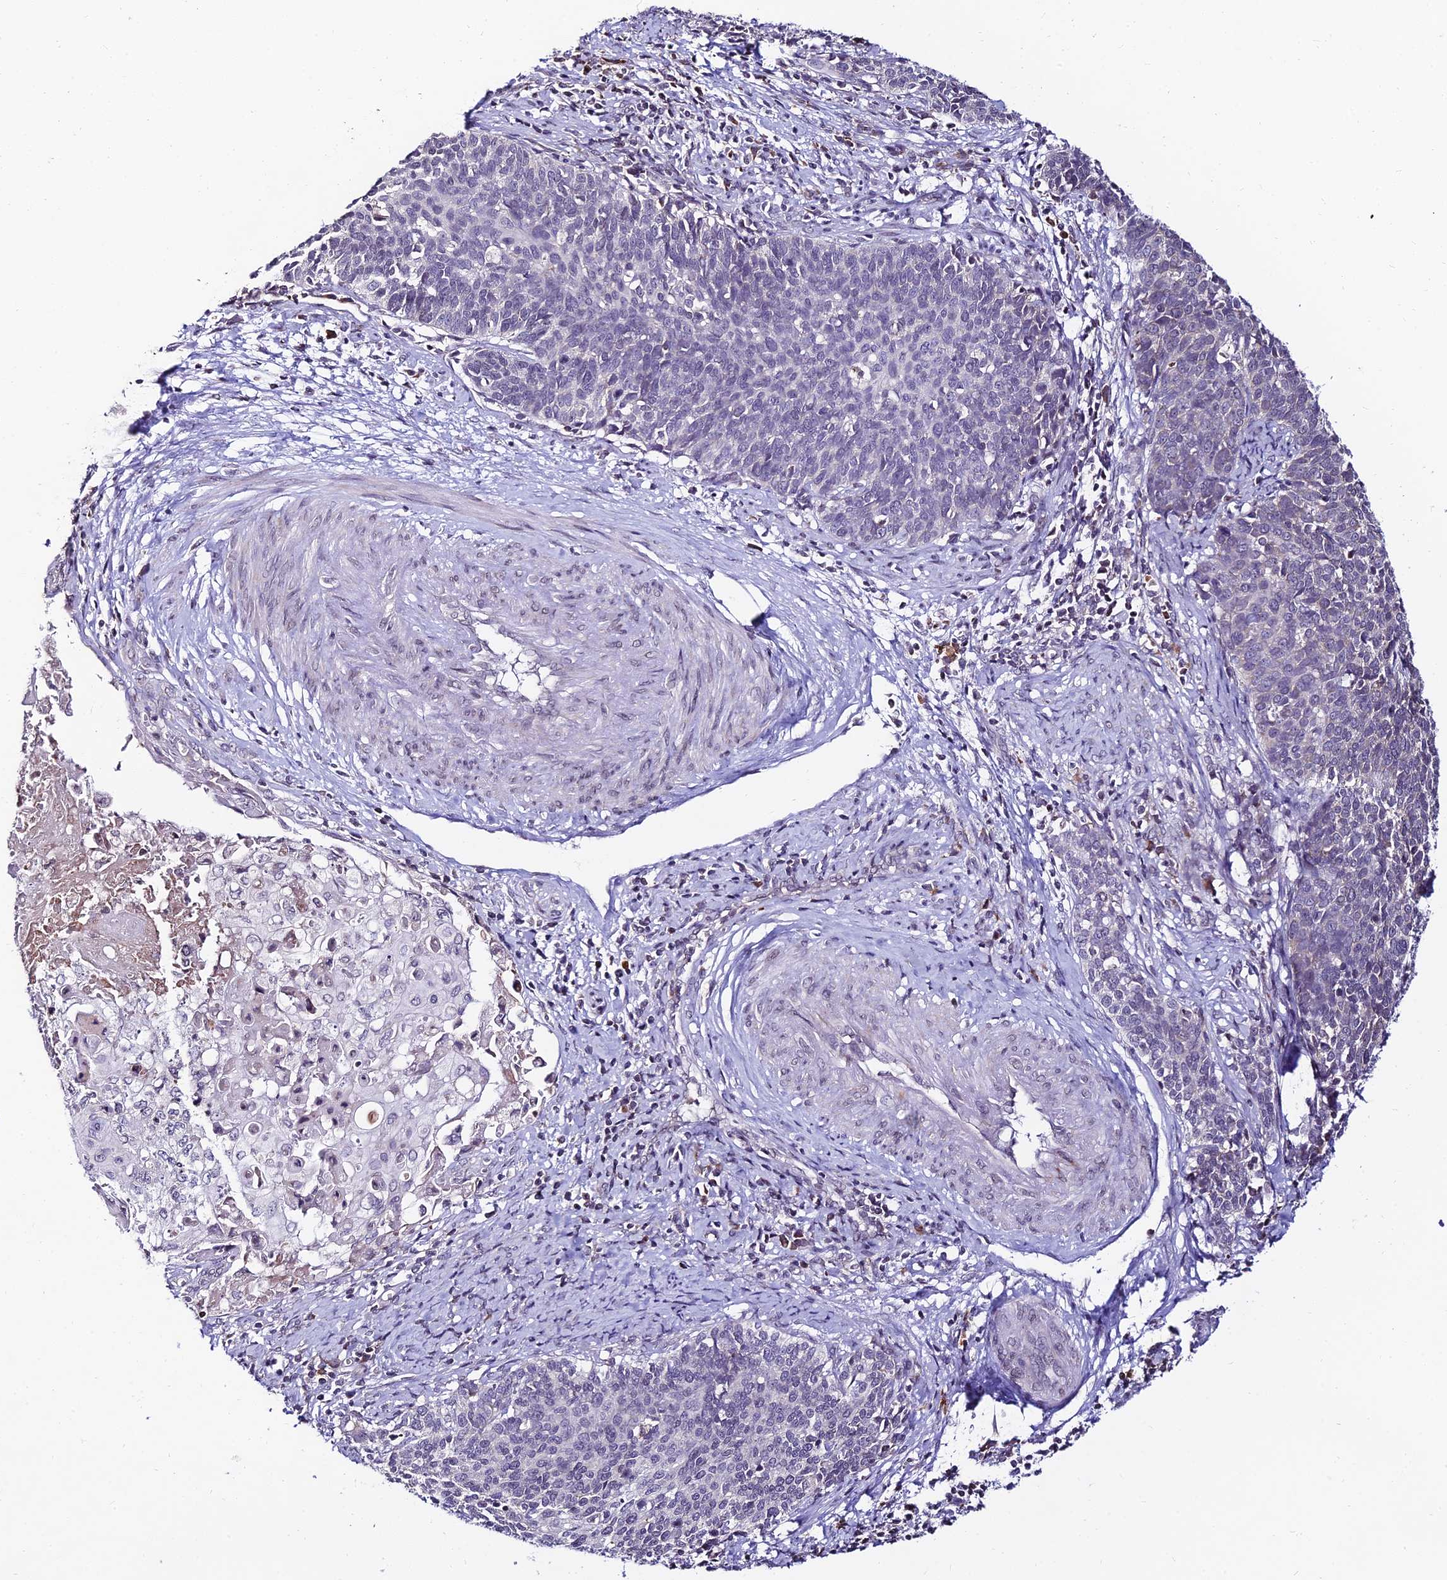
{"staining": {"intensity": "negative", "quantity": "none", "location": "none"}, "tissue": "cervical cancer", "cell_type": "Tumor cells", "image_type": "cancer", "snomed": [{"axis": "morphology", "description": "Squamous cell carcinoma, NOS"}, {"axis": "topography", "description": "Cervix"}], "caption": "This is a photomicrograph of immunohistochemistry (IHC) staining of cervical cancer (squamous cell carcinoma), which shows no staining in tumor cells.", "gene": "CDNF", "patient": {"sex": "female", "age": 39}}